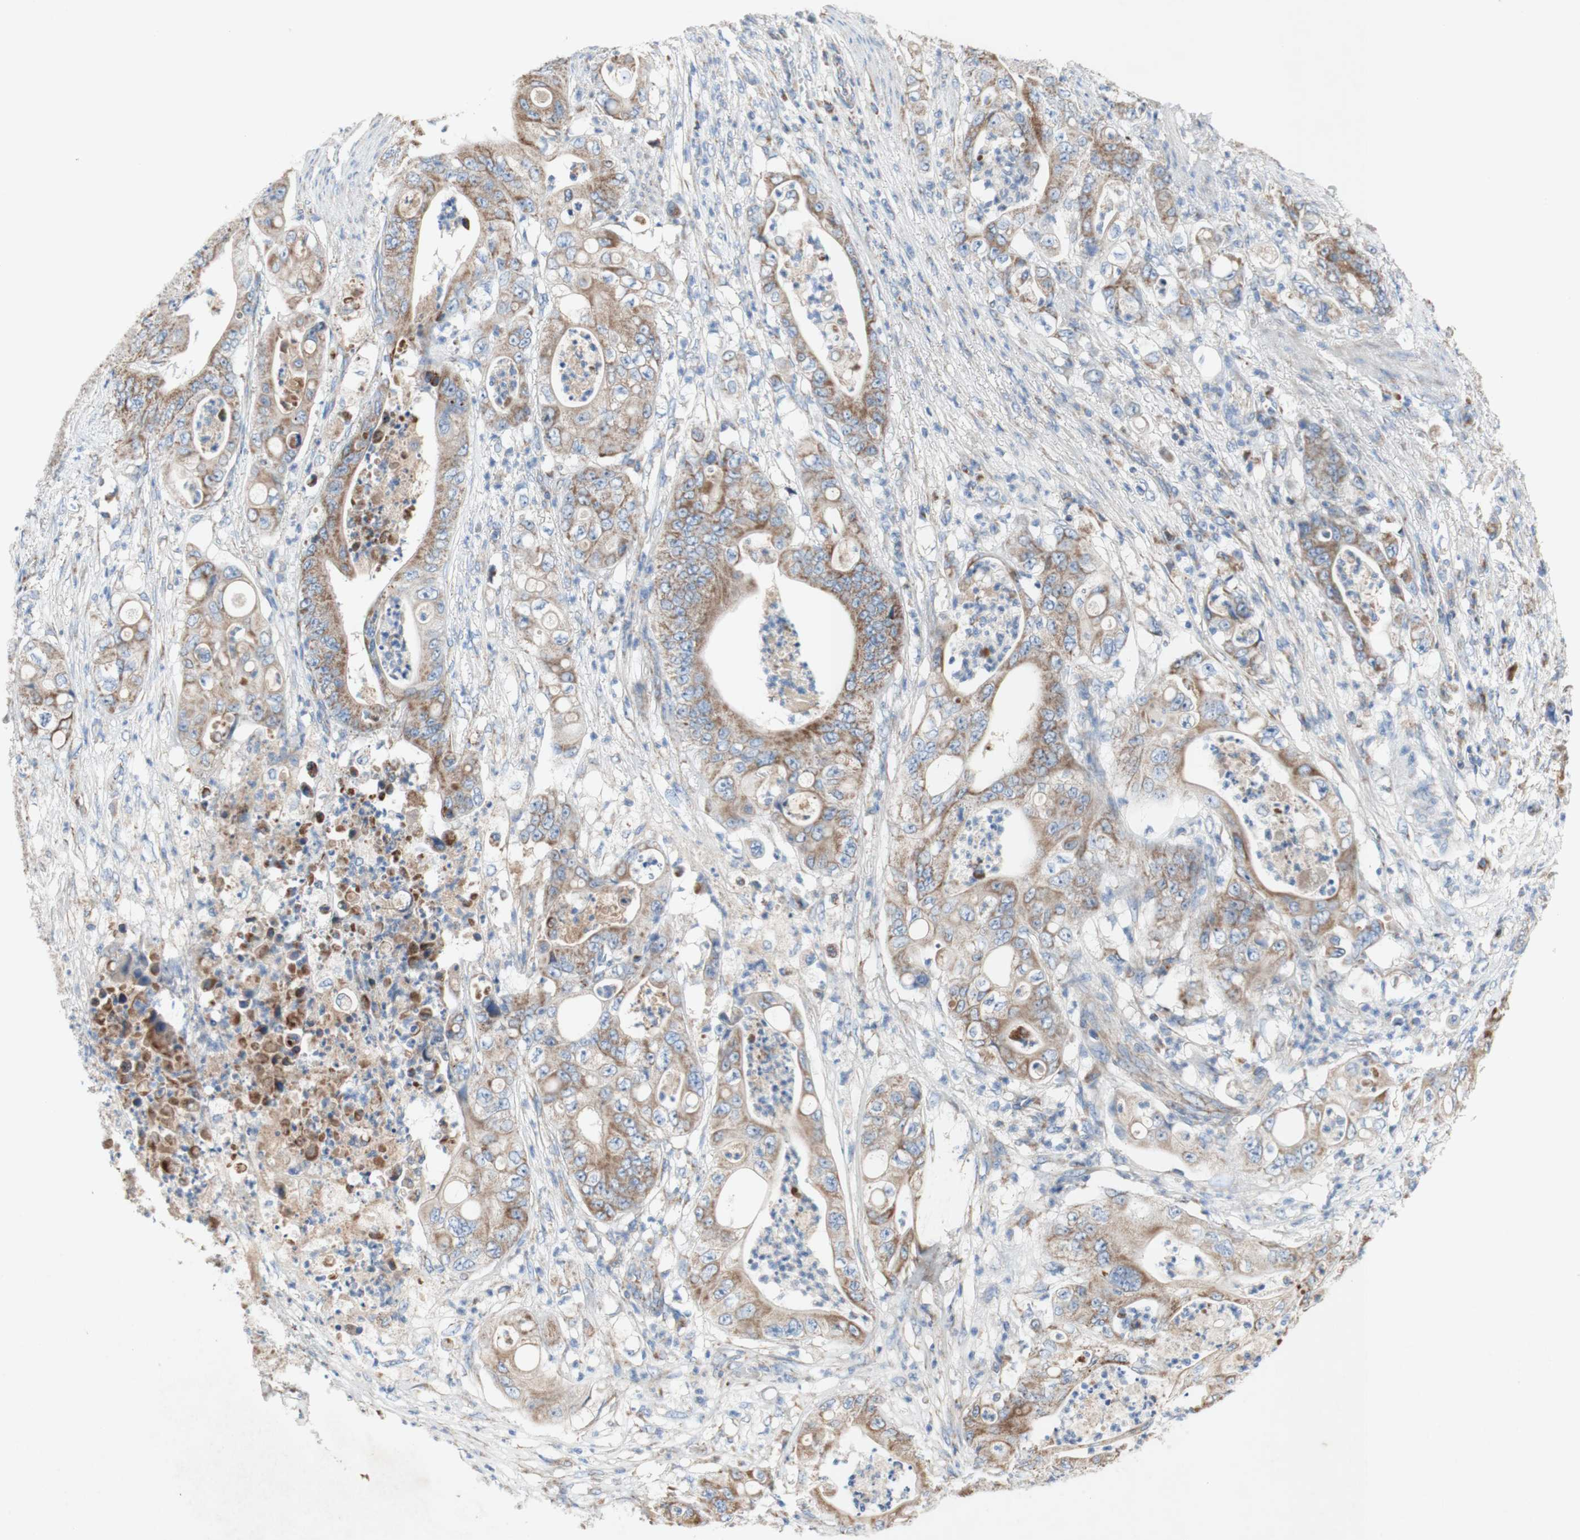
{"staining": {"intensity": "moderate", "quantity": ">75%", "location": "cytoplasmic/membranous"}, "tissue": "stomach cancer", "cell_type": "Tumor cells", "image_type": "cancer", "snomed": [{"axis": "morphology", "description": "Adenocarcinoma, NOS"}, {"axis": "topography", "description": "Stomach"}], "caption": "Stomach adenocarcinoma stained with IHC displays moderate cytoplasmic/membranous staining in approximately >75% of tumor cells. (Brightfield microscopy of DAB IHC at high magnification).", "gene": "SDHB", "patient": {"sex": "female", "age": 73}}